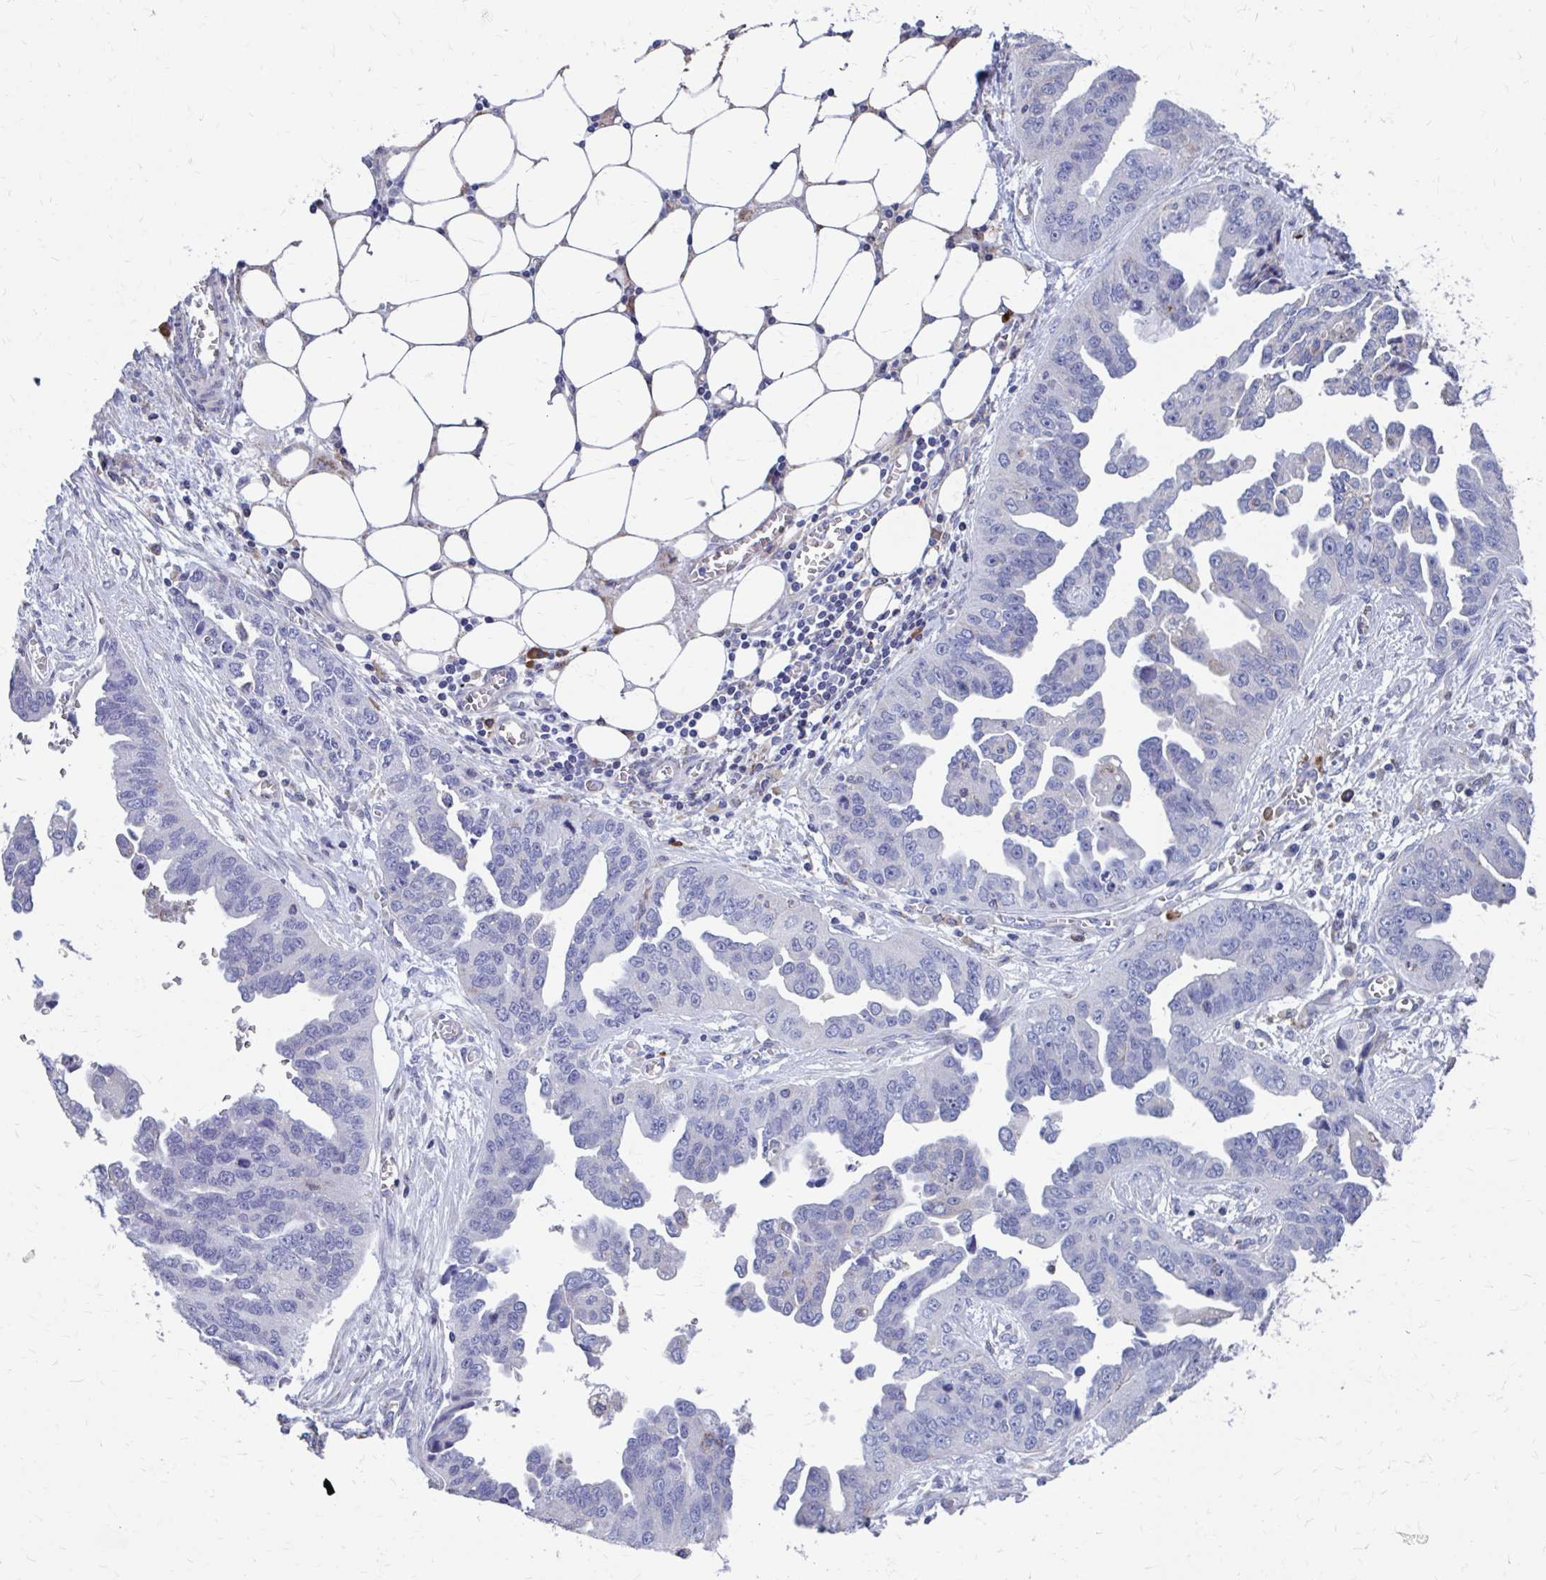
{"staining": {"intensity": "negative", "quantity": "none", "location": "none"}, "tissue": "ovarian cancer", "cell_type": "Tumor cells", "image_type": "cancer", "snomed": [{"axis": "morphology", "description": "Cystadenocarcinoma, serous, NOS"}, {"axis": "topography", "description": "Ovary"}], "caption": "Human ovarian cancer stained for a protein using immunohistochemistry displays no positivity in tumor cells.", "gene": "FKBP2", "patient": {"sex": "female", "age": 75}}